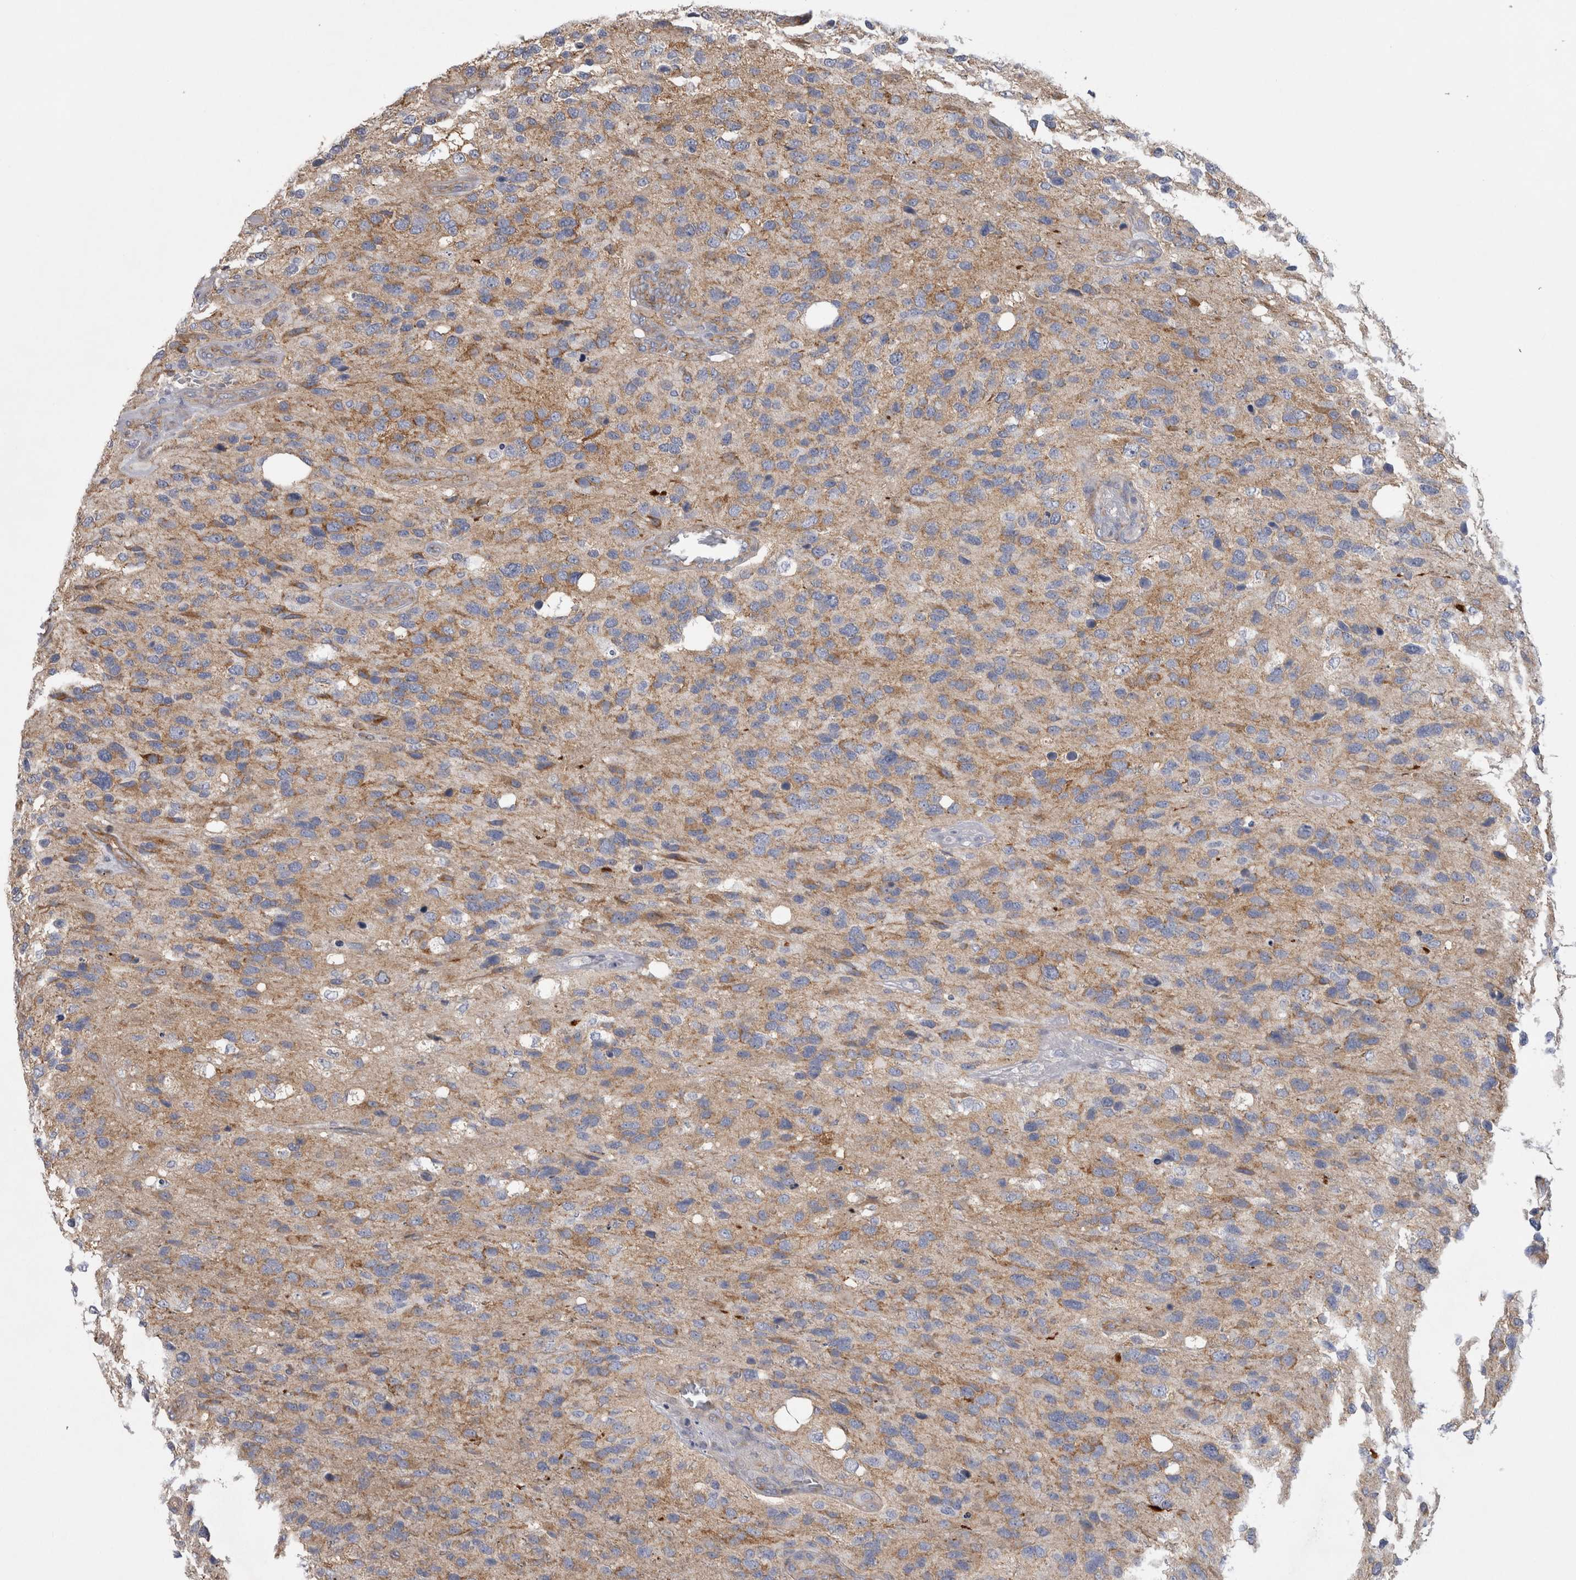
{"staining": {"intensity": "moderate", "quantity": "<25%", "location": "cytoplasmic/membranous"}, "tissue": "glioma", "cell_type": "Tumor cells", "image_type": "cancer", "snomed": [{"axis": "morphology", "description": "Glioma, malignant, High grade"}, {"axis": "topography", "description": "Brain"}], "caption": "Human high-grade glioma (malignant) stained for a protein (brown) exhibits moderate cytoplasmic/membranous positive positivity in about <25% of tumor cells.", "gene": "ATXN3", "patient": {"sex": "female", "age": 58}}